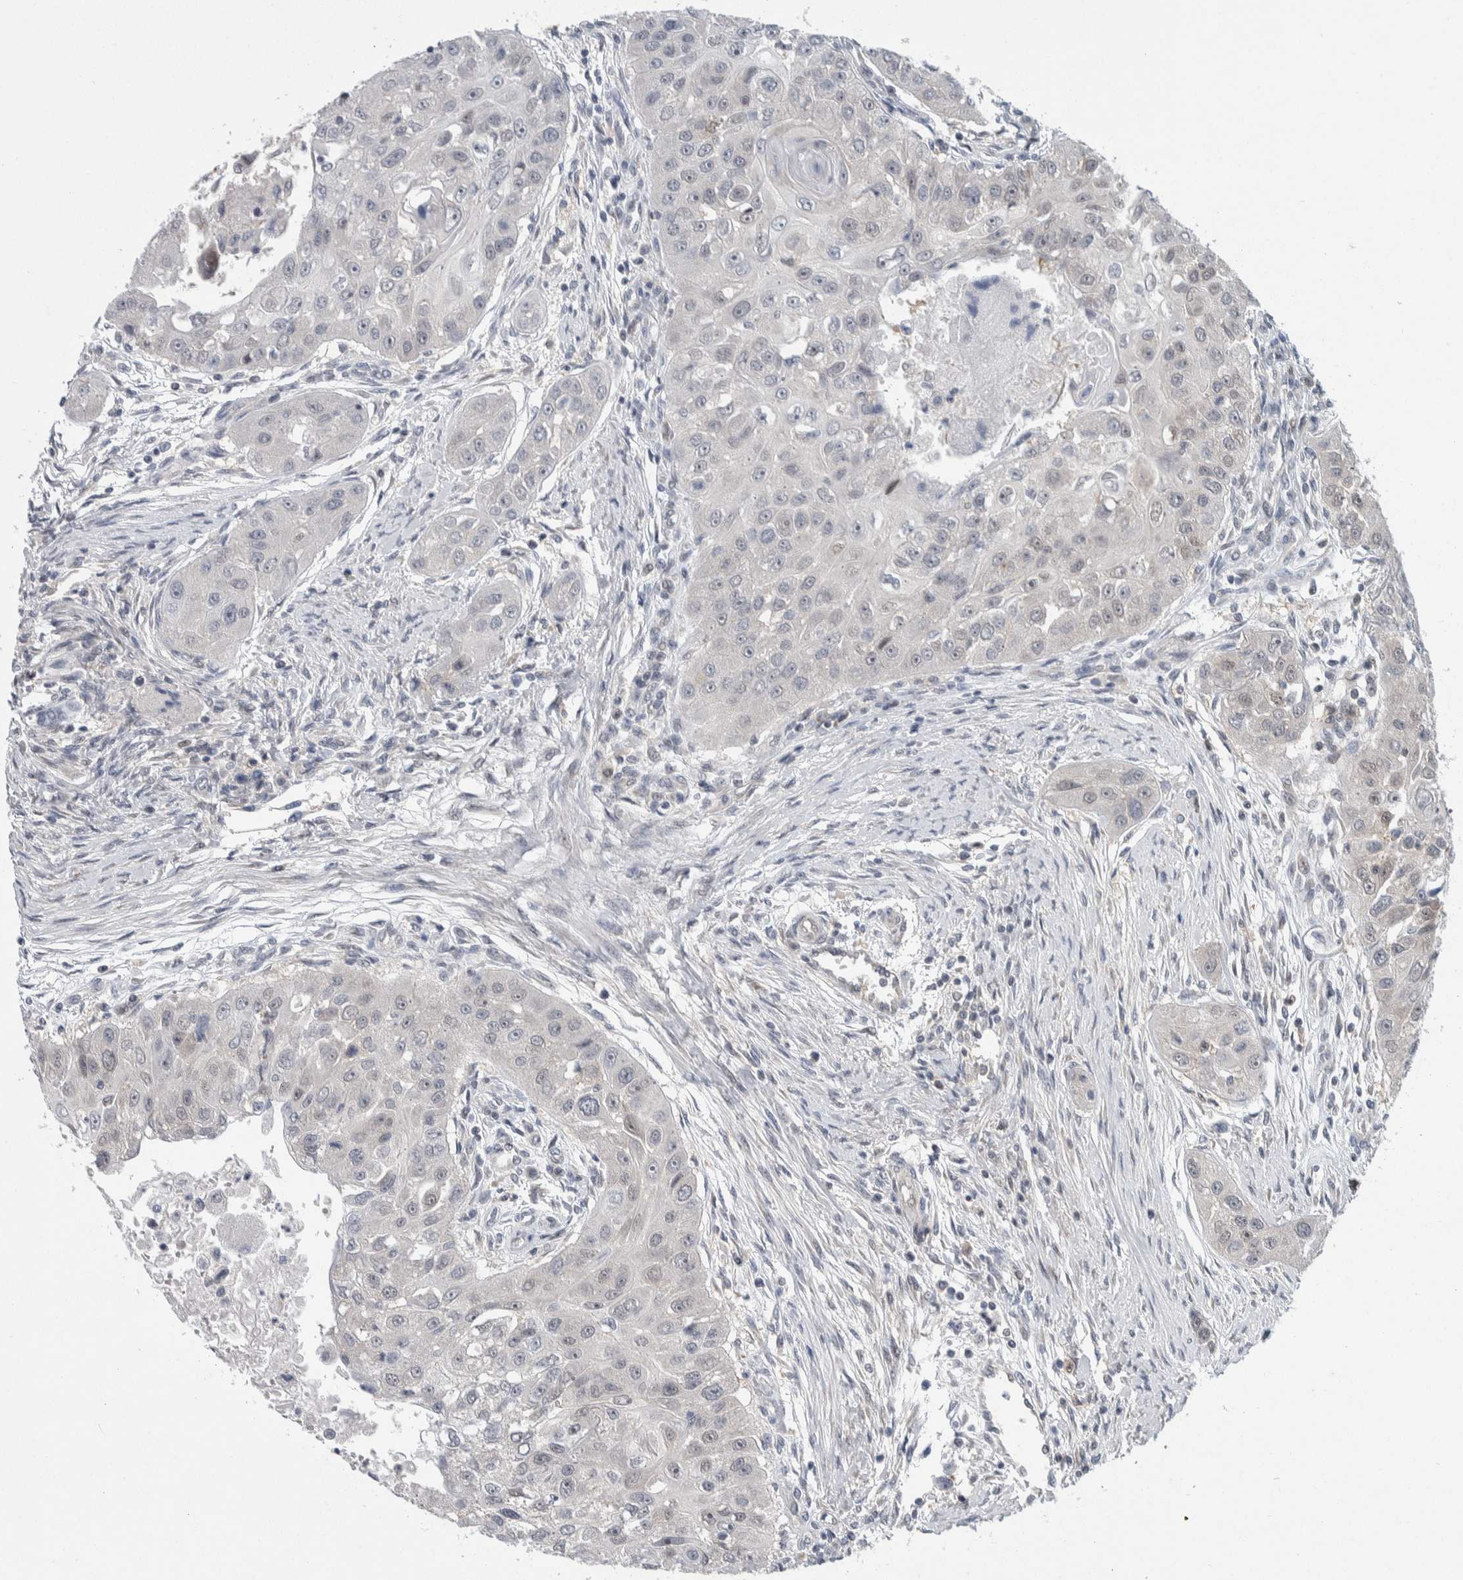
{"staining": {"intensity": "negative", "quantity": "none", "location": "none"}, "tissue": "head and neck cancer", "cell_type": "Tumor cells", "image_type": "cancer", "snomed": [{"axis": "morphology", "description": "Normal tissue, NOS"}, {"axis": "morphology", "description": "Squamous cell carcinoma, NOS"}, {"axis": "topography", "description": "Skeletal muscle"}, {"axis": "topography", "description": "Head-Neck"}], "caption": "IHC histopathology image of neoplastic tissue: human head and neck squamous cell carcinoma stained with DAB reveals no significant protein staining in tumor cells.", "gene": "PTPA", "patient": {"sex": "male", "age": 51}}